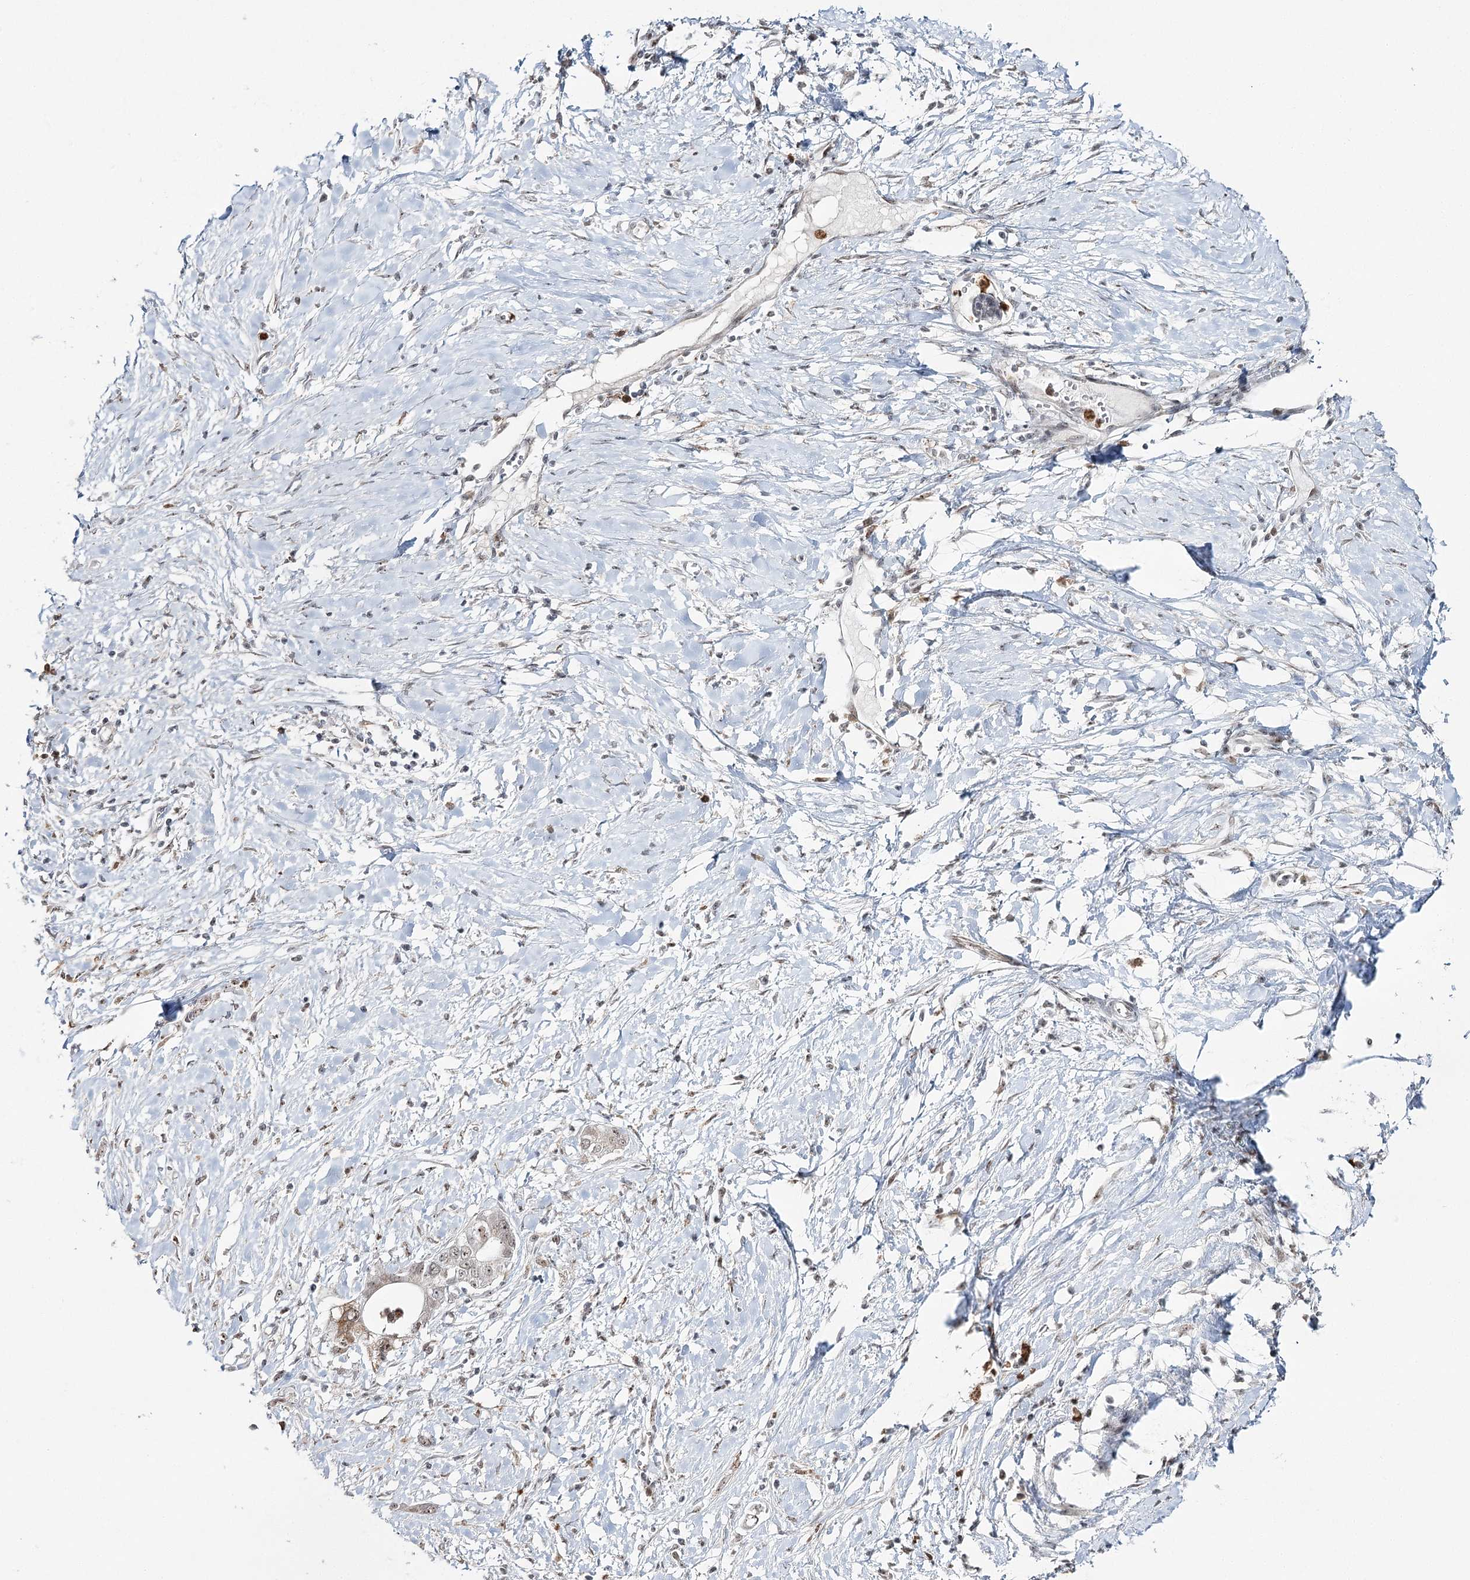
{"staining": {"intensity": "weak", "quantity": ">75%", "location": "nuclear"}, "tissue": "pancreatic cancer", "cell_type": "Tumor cells", "image_type": "cancer", "snomed": [{"axis": "morphology", "description": "Normal tissue, NOS"}, {"axis": "morphology", "description": "Adenocarcinoma, NOS"}, {"axis": "topography", "description": "Pancreas"}, {"axis": "topography", "description": "Peripheral nerve tissue"}], "caption": "Tumor cells exhibit low levels of weak nuclear positivity in about >75% of cells in adenocarcinoma (pancreatic).", "gene": "ATAD1", "patient": {"sex": "male", "age": 59}}